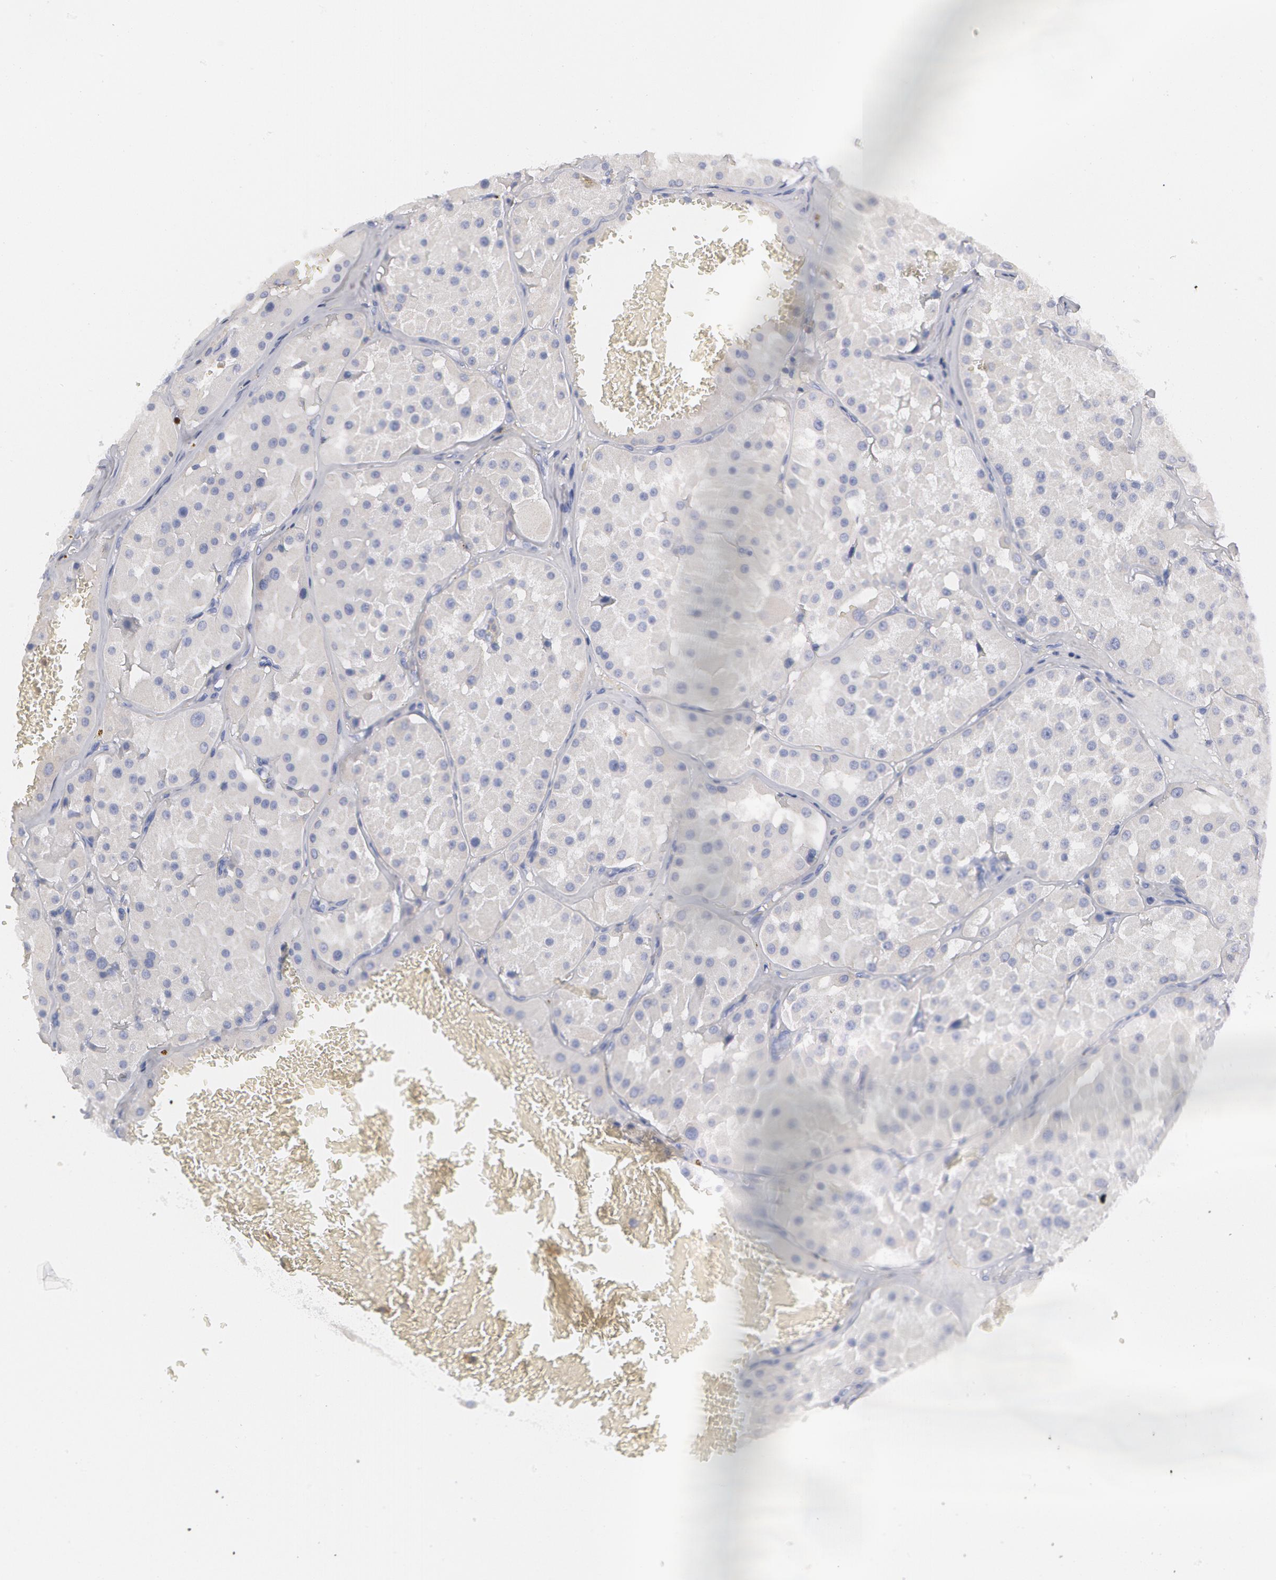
{"staining": {"intensity": "weak", "quantity": ">75%", "location": "cytoplasmic/membranous"}, "tissue": "renal cancer", "cell_type": "Tumor cells", "image_type": "cancer", "snomed": [{"axis": "morphology", "description": "Adenocarcinoma, uncertain malignant potential"}, {"axis": "topography", "description": "Kidney"}], "caption": "The micrograph reveals a brown stain indicating the presence of a protein in the cytoplasmic/membranous of tumor cells in renal cancer.", "gene": "SYK", "patient": {"sex": "male", "age": 63}}